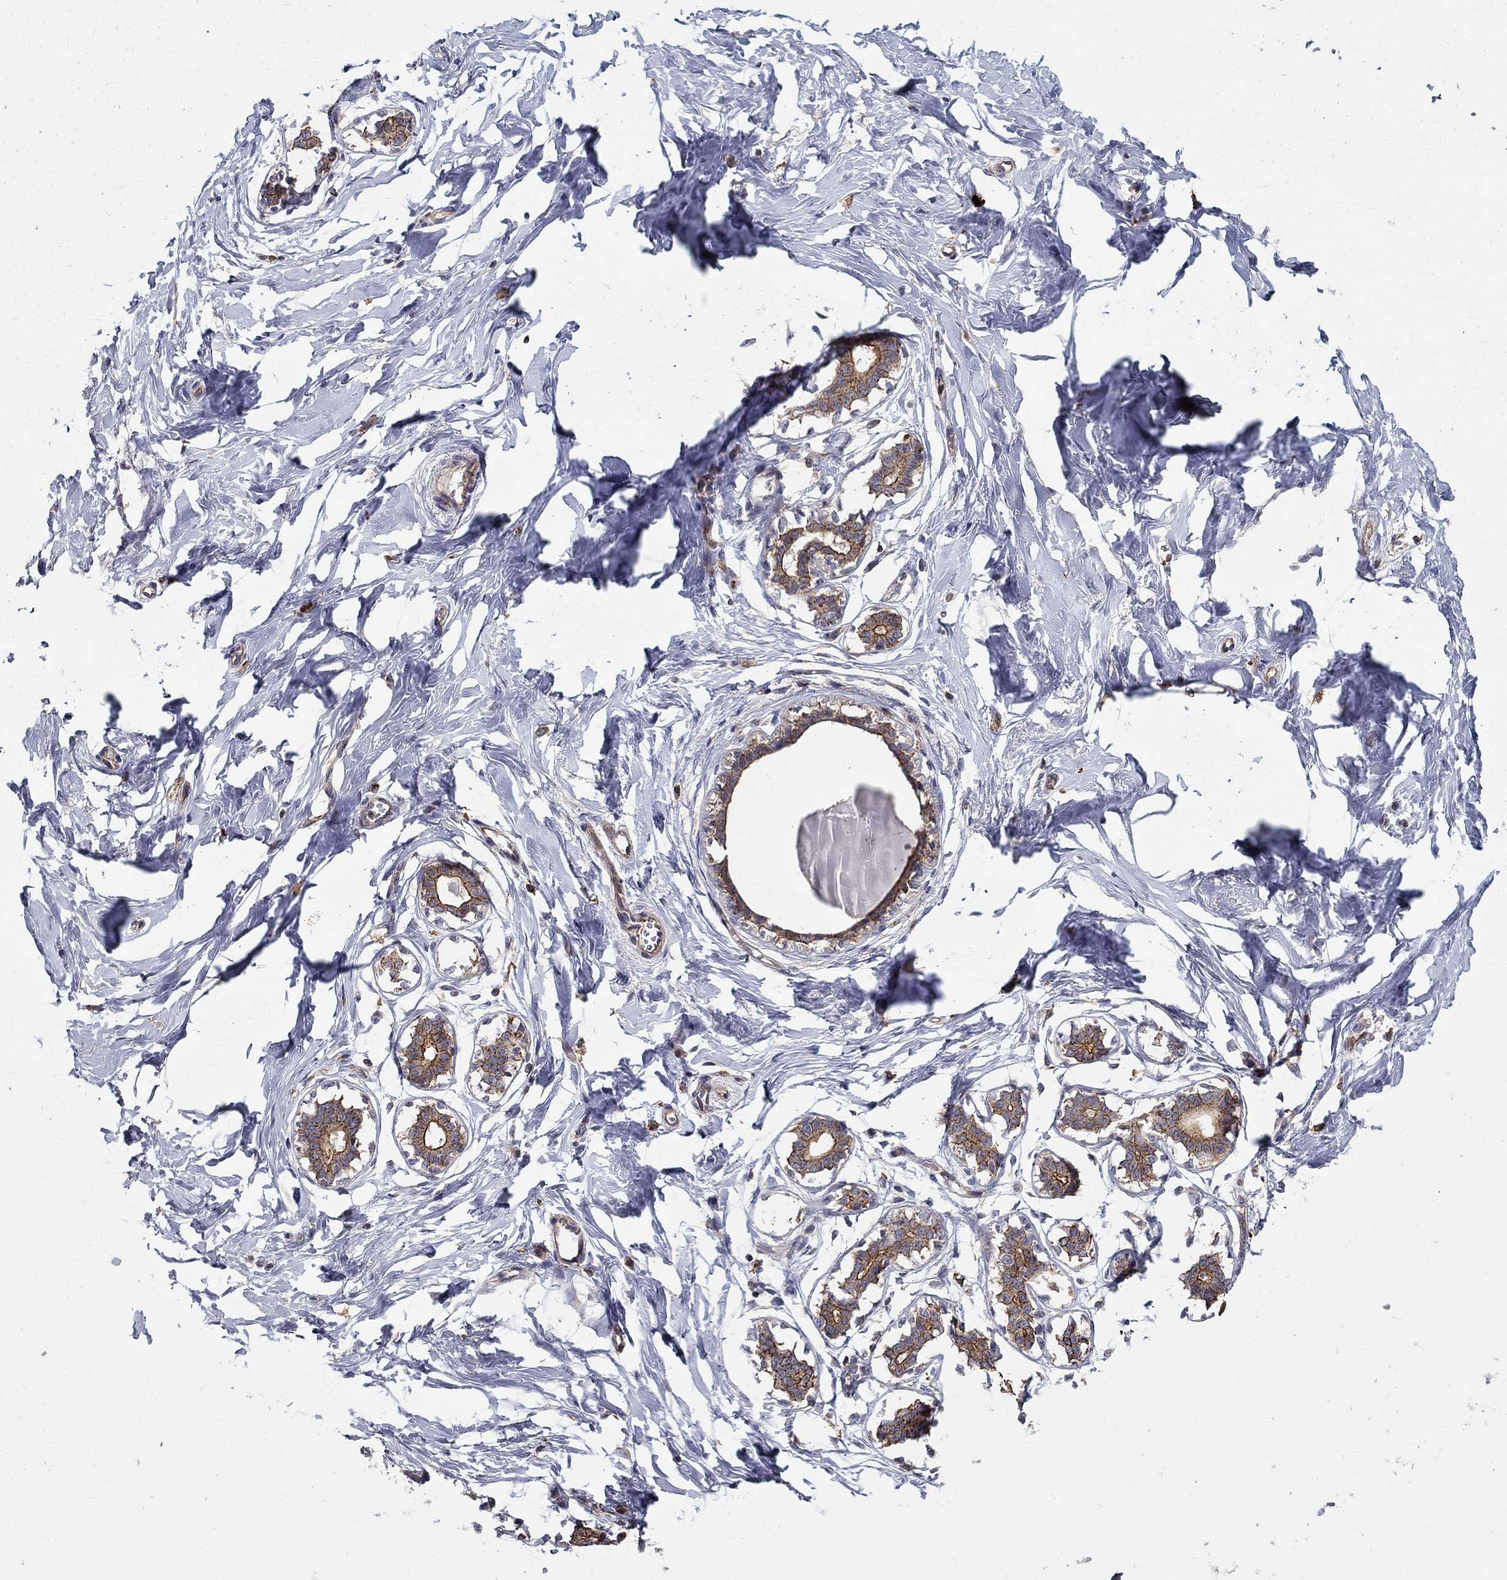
{"staining": {"intensity": "moderate", "quantity": "25%-75%", "location": "cytoplasmic/membranous"}, "tissue": "breast", "cell_type": "Glandular cells", "image_type": "normal", "snomed": [{"axis": "morphology", "description": "Normal tissue, NOS"}, {"axis": "morphology", "description": "Lobular carcinoma, in situ"}, {"axis": "topography", "description": "Breast"}], "caption": "An image showing moderate cytoplasmic/membranous expression in approximately 25%-75% of glandular cells in benign breast, as visualized by brown immunohistochemical staining.", "gene": "ALDH4A1", "patient": {"sex": "female", "age": 35}}